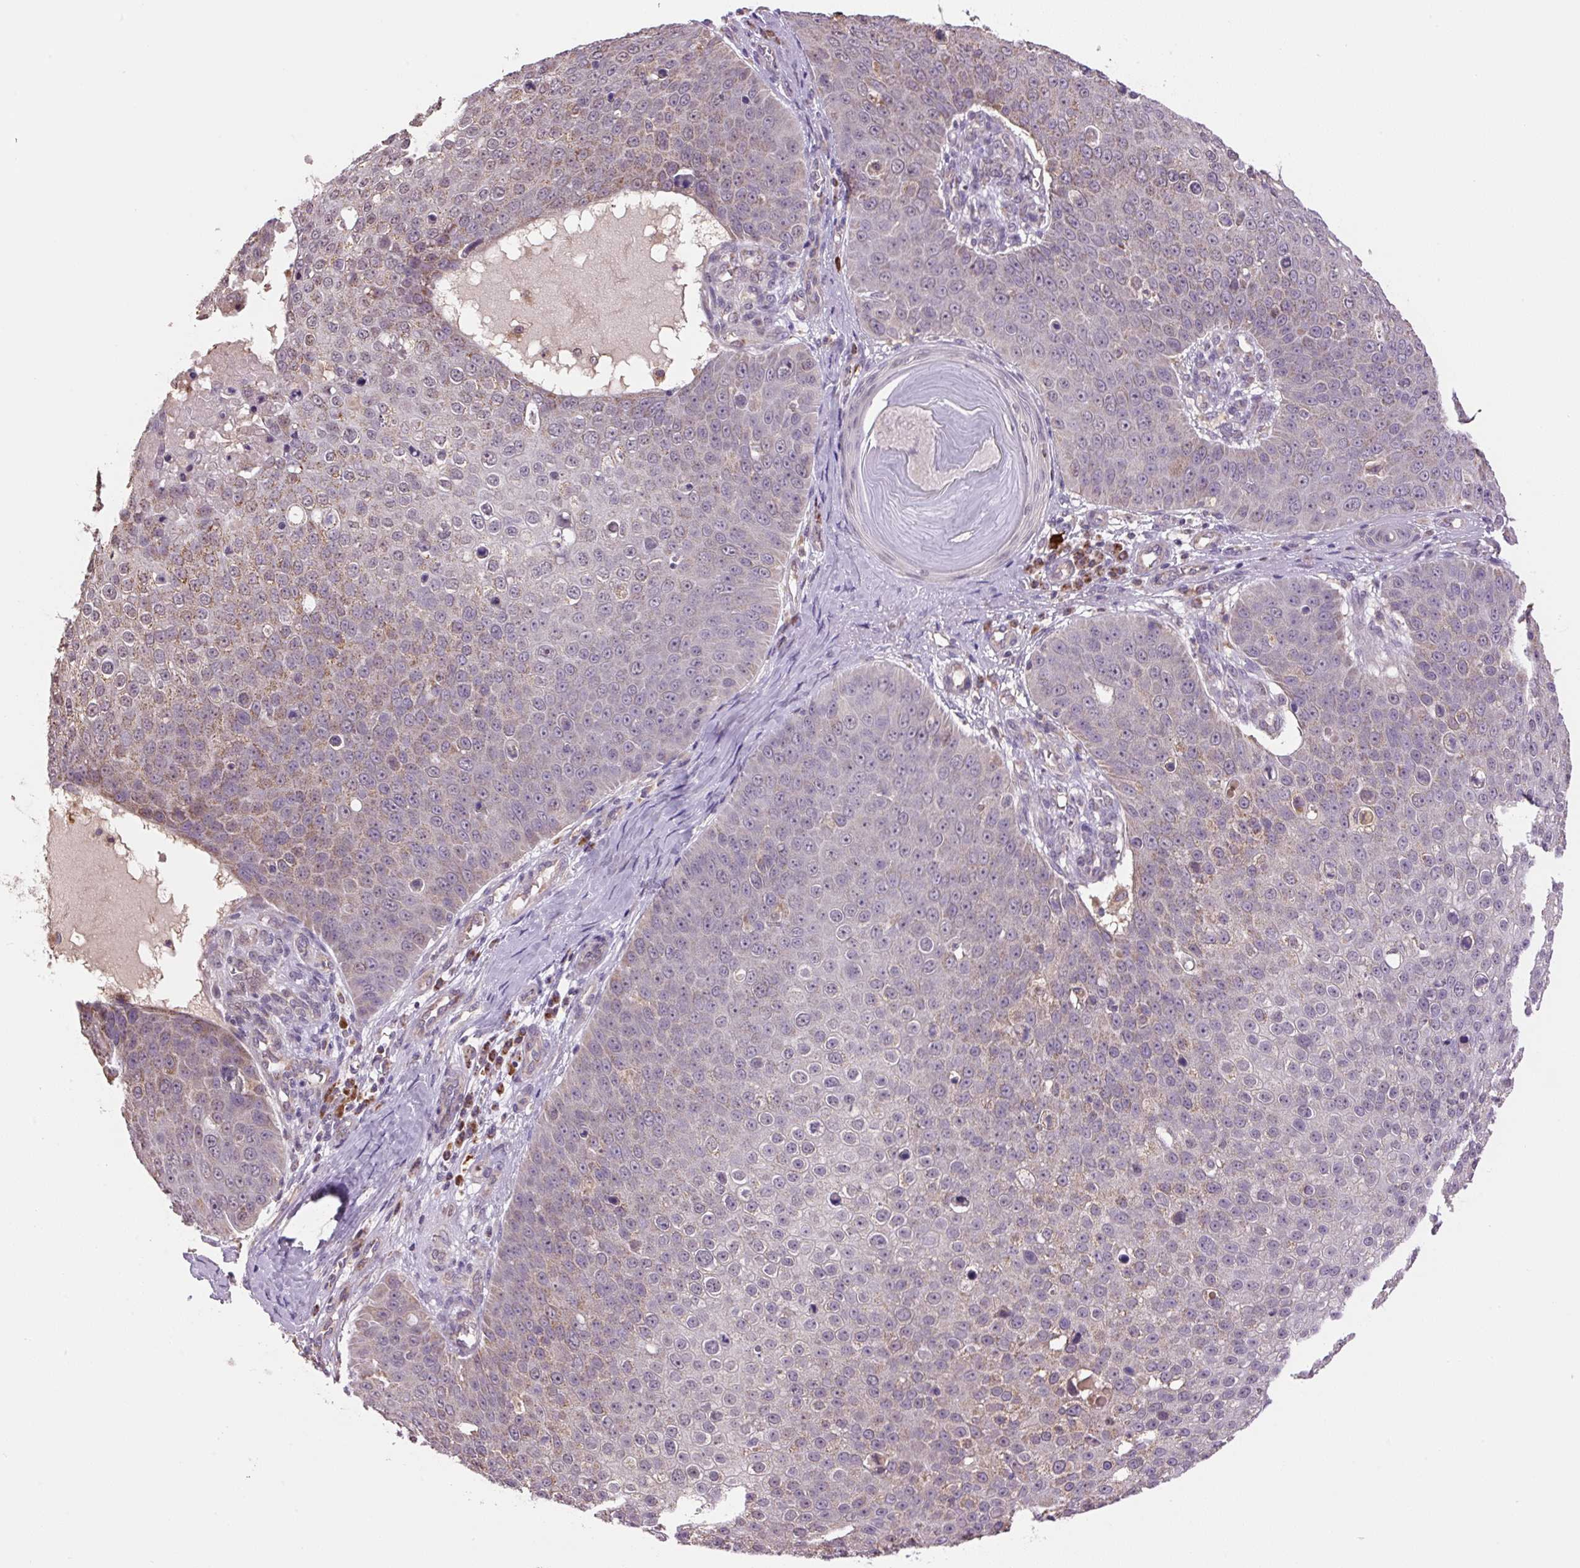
{"staining": {"intensity": "weak", "quantity": "<25%", "location": "cytoplasmic/membranous"}, "tissue": "skin cancer", "cell_type": "Tumor cells", "image_type": "cancer", "snomed": [{"axis": "morphology", "description": "Squamous cell carcinoma, NOS"}, {"axis": "topography", "description": "Skin"}], "caption": "Protein analysis of skin cancer reveals no significant positivity in tumor cells.", "gene": "SGF29", "patient": {"sex": "male", "age": 71}}